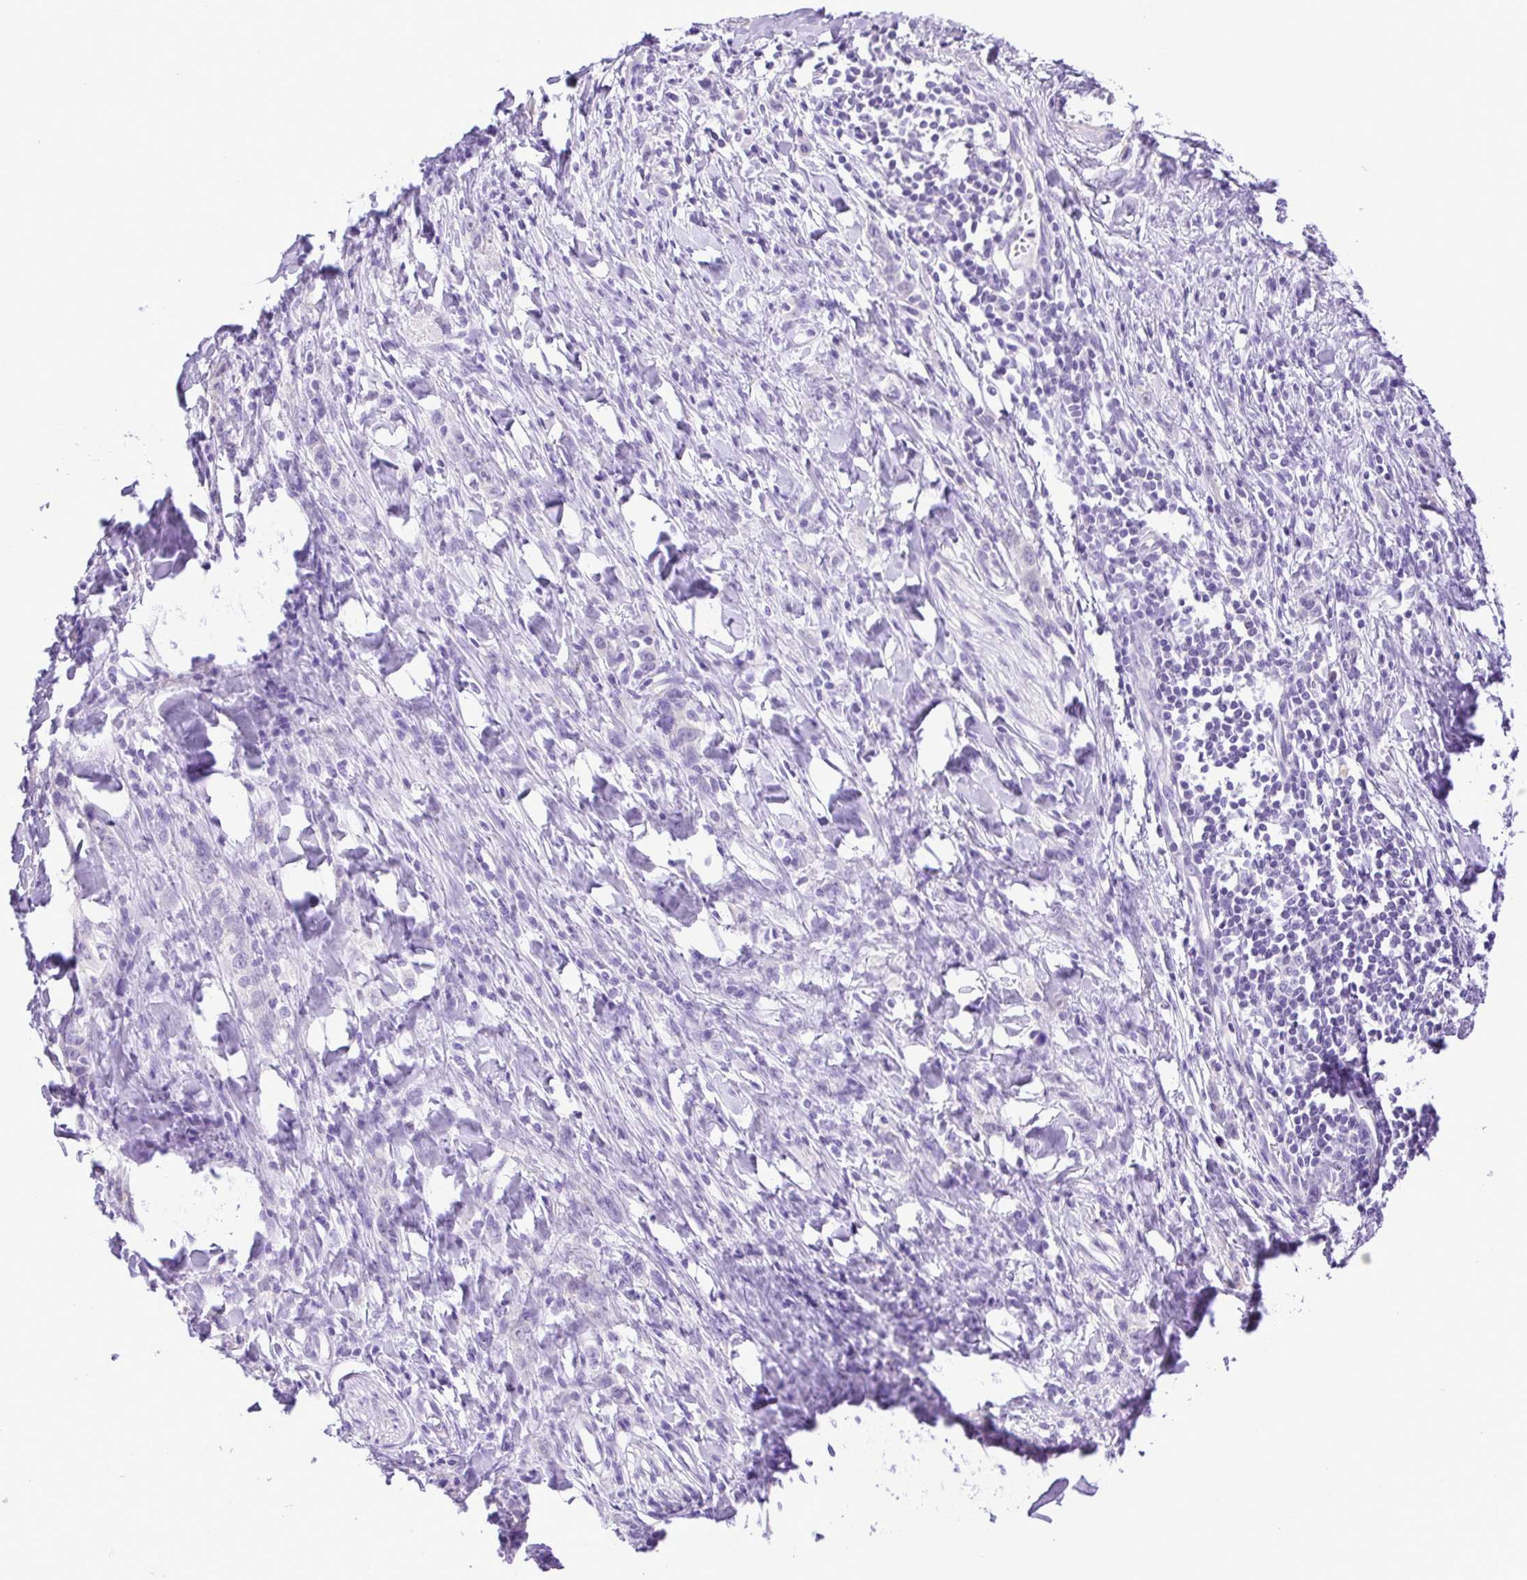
{"staining": {"intensity": "negative", "quantity": "none", "location": "none"}, "tissue": "stomach cancer", "cell_type": "Tumor cells", "image_type": "cancer", "snomed": [{"axis": "morphology", "description": "Adenocarcinoma, NOS"}, {"axis": "topography", "description": "Stomach"}], "caption": "Protein analysis of adenocarcinoma (stomach) displays no significant expression in tumor cells.", "gene": "SYT1", "patient": {"sex": "male", "age": 47}}